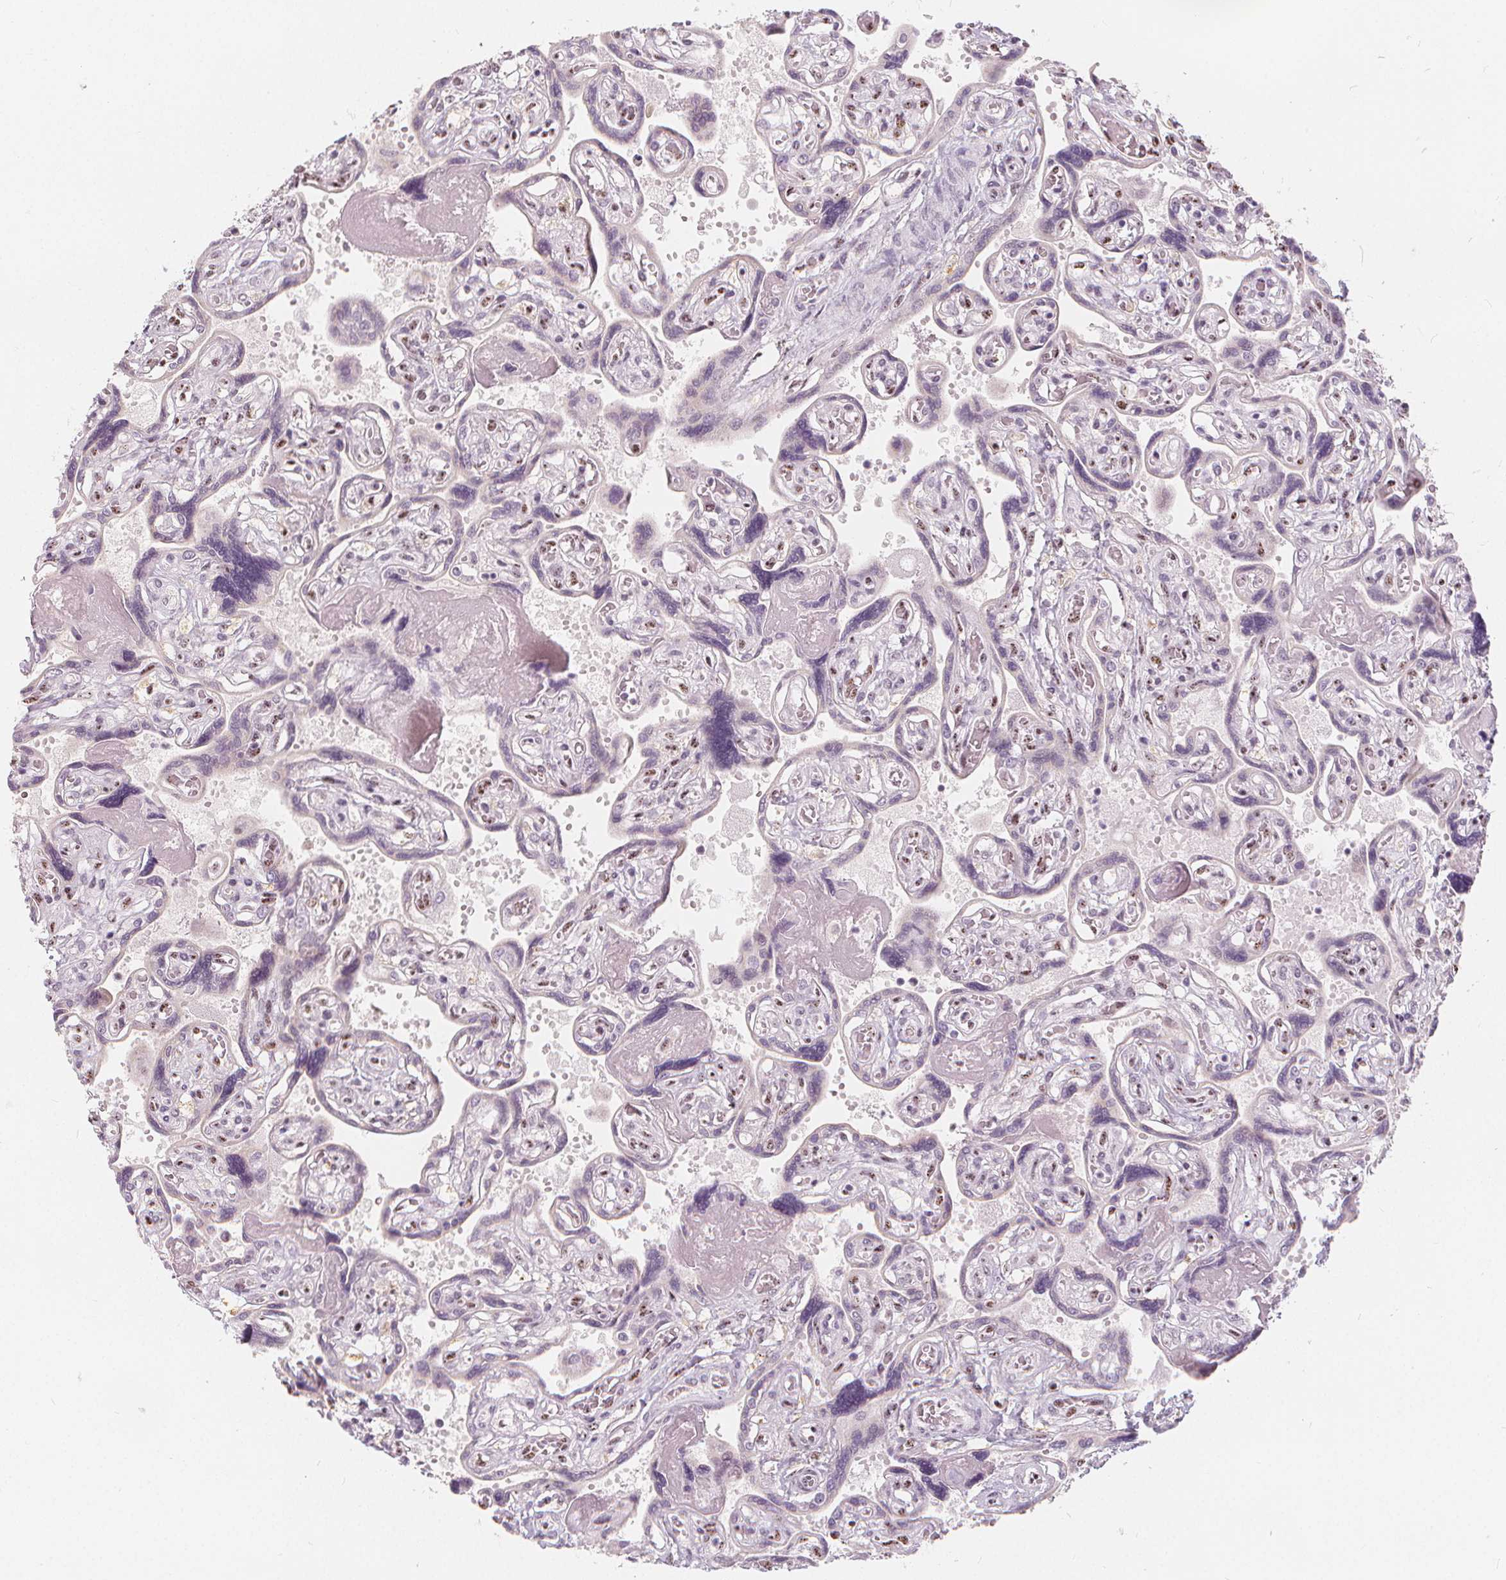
{"staining": {"intensity": "negative", "quantity": "none", "location": "none"}, "tissue": "placenta", "cell_type": "Decidual cells", "image_type": "normal", "snomed": [{"axis": "morphology", "description": "Normal tissue, NOS"}, {"axis": "topography", "description": "Placenta"}], "caption": "Decidual cells are negative for protein expression in normal human placenta.", "gene": "DRC3", "patient": {"sex": "female", "age": 32}}